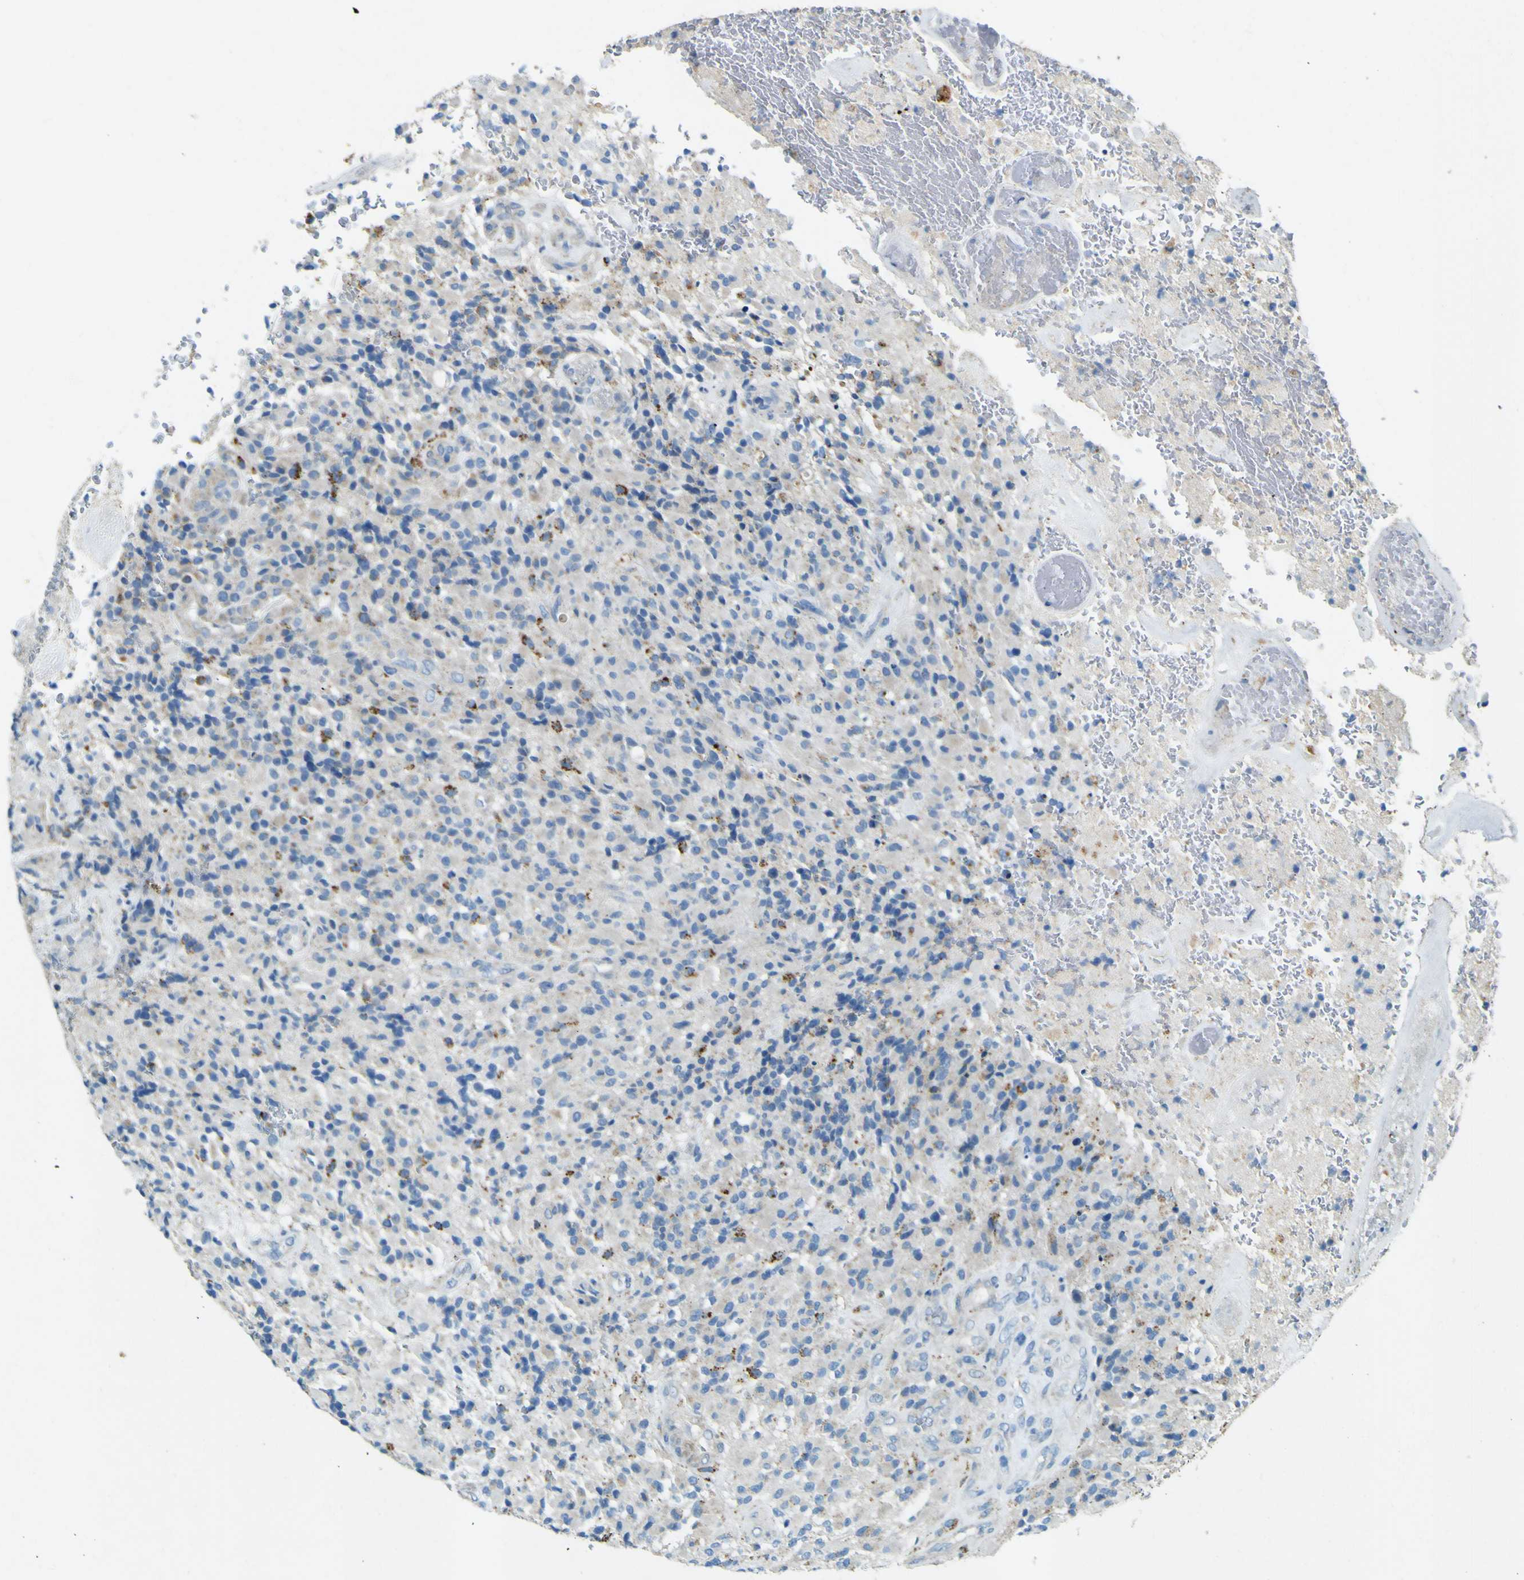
{"staining": {"intensity": "strong", "quantity": "<25%", "location": "cytoplasmic/membranous"}, "tissue": "glioma", "cell_type": "Tumor cells", "image_type": "cancer", "snomed": [{"axis": "morphology", "description": "Glioma, malignant, High grade"}, {"axis": "topography", "description": "Brain"}], "caption": "DAB immunohistochemical staining of human malignant glioma (high-grade) displays strong cytoplasmic/membranous protein positivity in about <25% of tumor cells.", "gene": "PDE9A", "patient": {"sex": "male", "age": 71}}